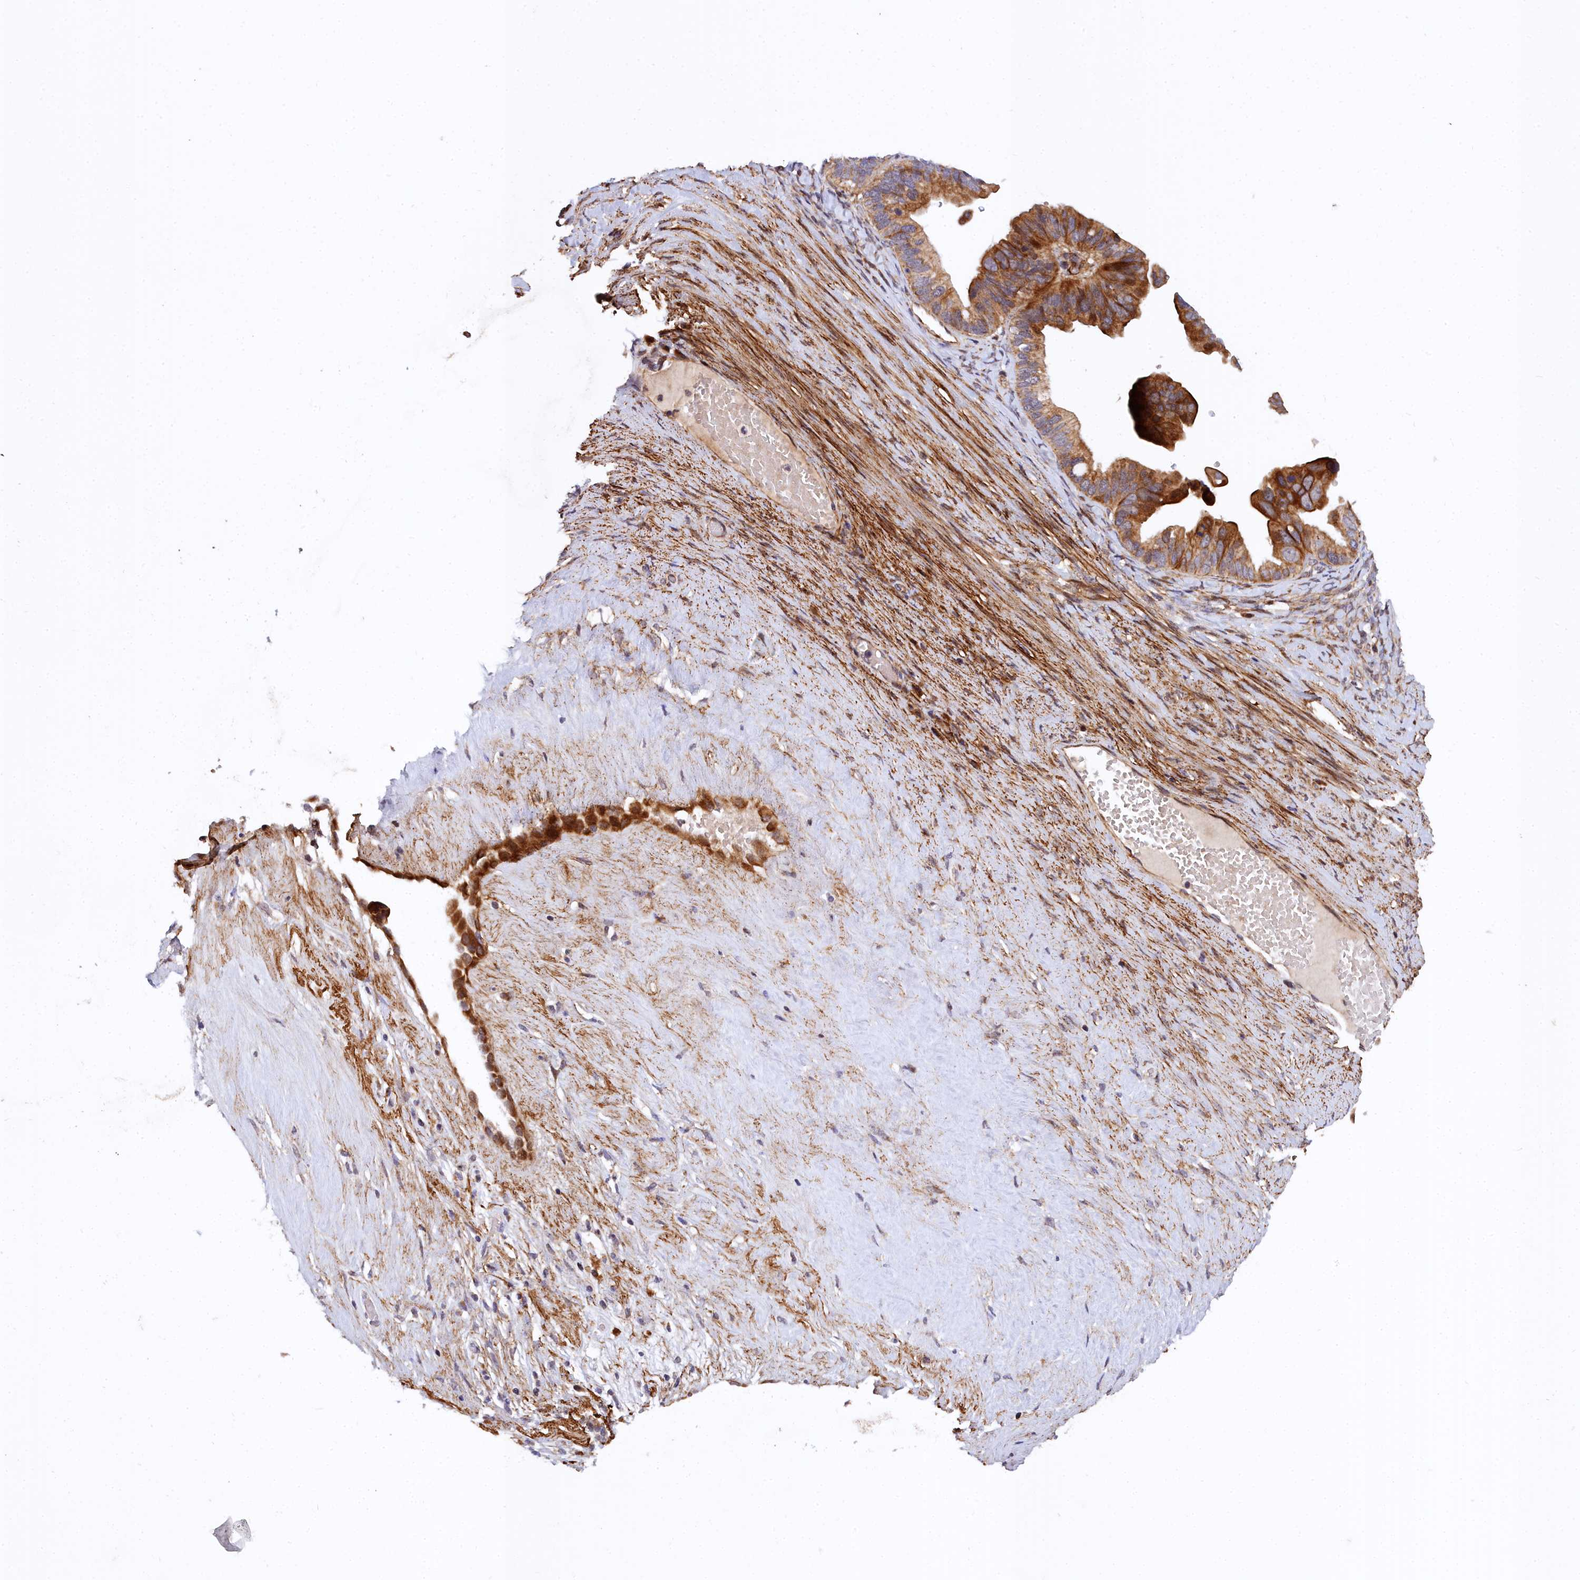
{"staining": {"intensity": "strong", "quantity": ">75%", "location": "cytoplasmic/membranous"}, "tissue": "ovarian cancer", "cell_type": "Tumor cells", "image_type": "cancer", "snomed": [{"axis": "morphology", "description": "Cystadenocarcinoma, serous, NOS"}, {"axis": "topography", "description": "Ovary"}], "caption": "A brown stain highlights strong cytoplasmic/membranous expression of a protein in human ovarian cancer tumor cells.", "gene": "MRPS11", "patient": {"sex": "female", "age": 56}}